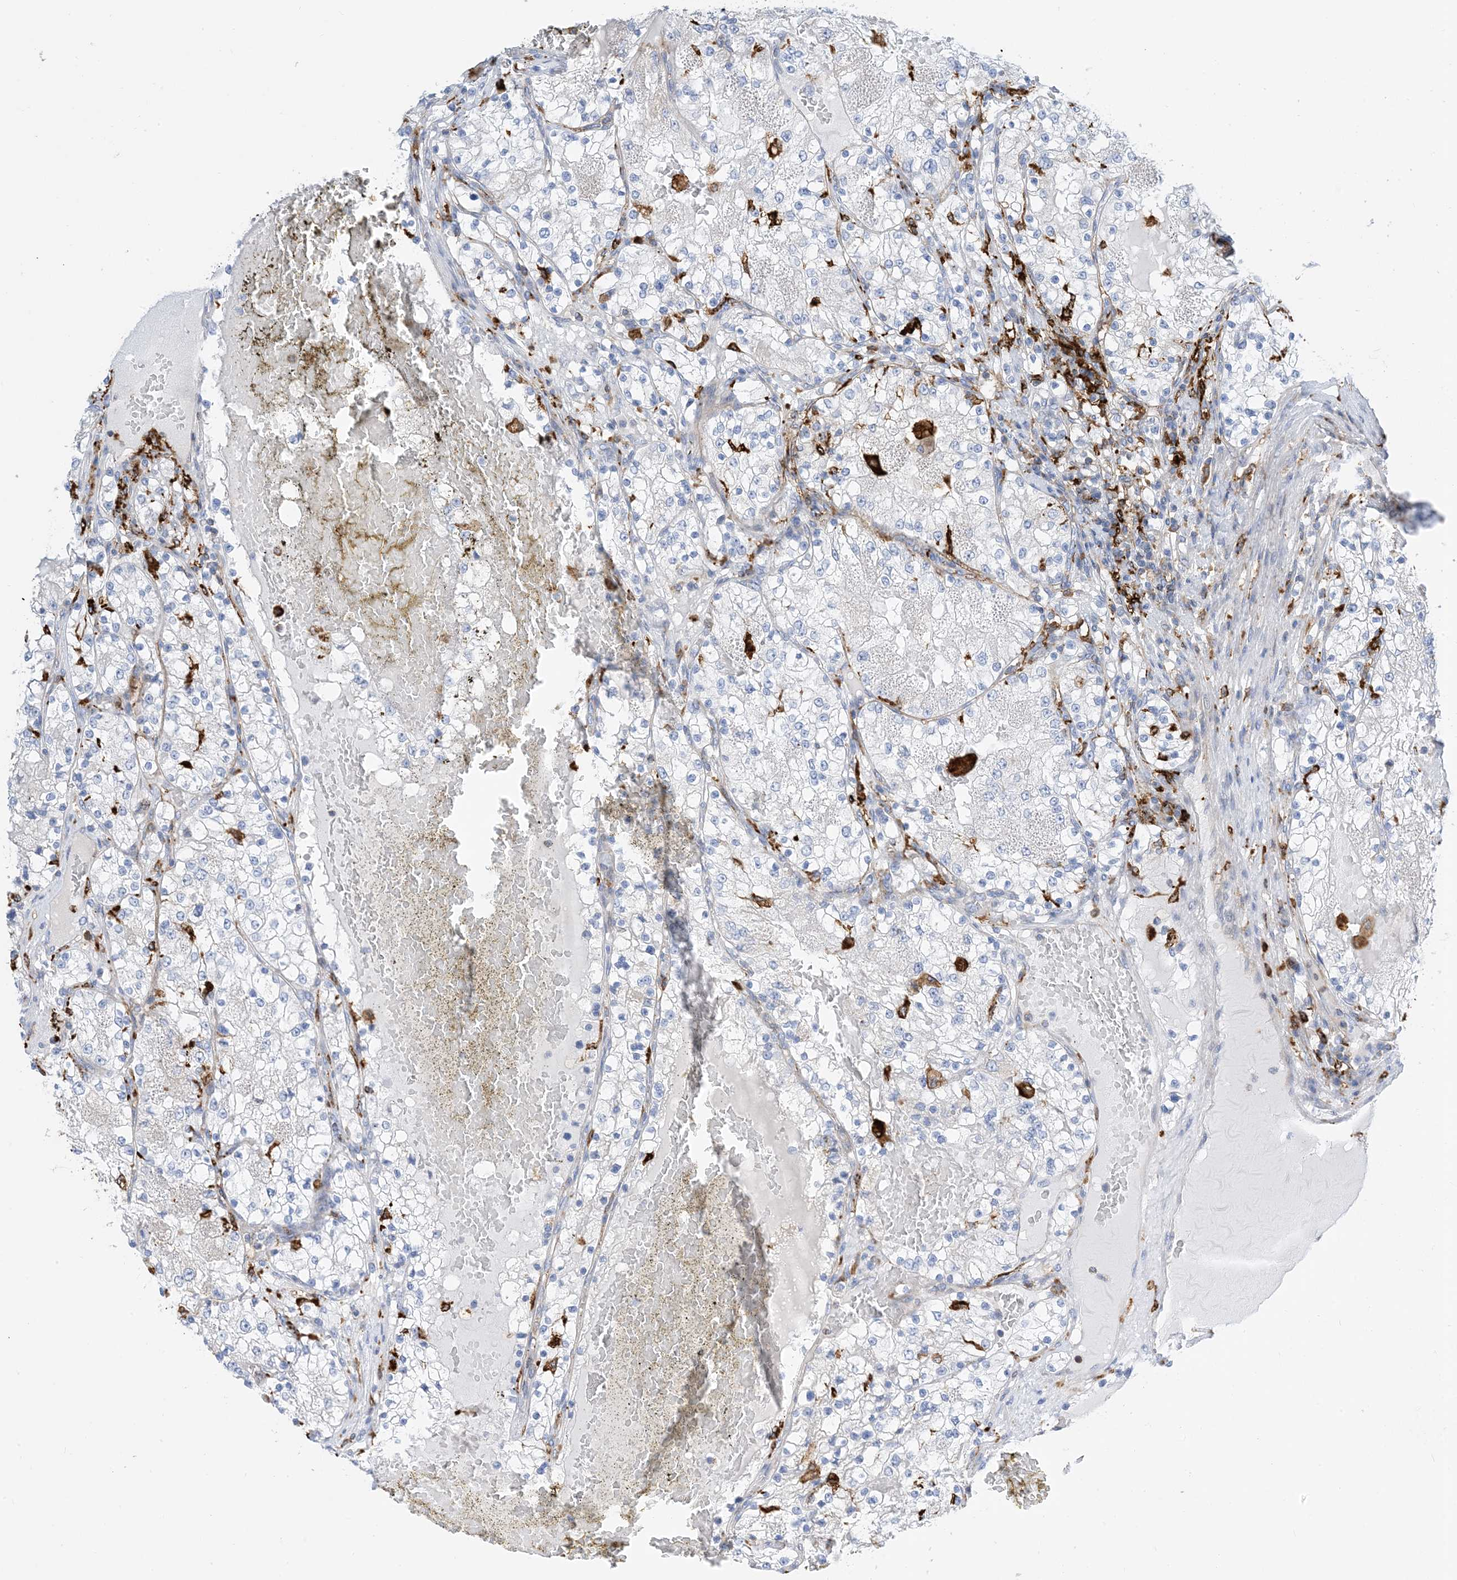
{"staining": {"intensity": "negative", "quantity": "none", "location": "none"}, "tissue": "renal cancer", "cell_type": "Tumor cells", "image_type": "cancer", "snomed": [{"axis": "morphology", "description": "Normal tissue, NOS"}, {"axis": "morphology", "description": "Adenocarcinoma, NOS"}, {"axis": "topography", "description": "Kidney"}], "caption": "Renal adenocarcinoma was stained to show a protein in brown. There is no significant expression in tumor cells.", "gene": "DPH3", "patient": {"sex": "male", "age": 68}}